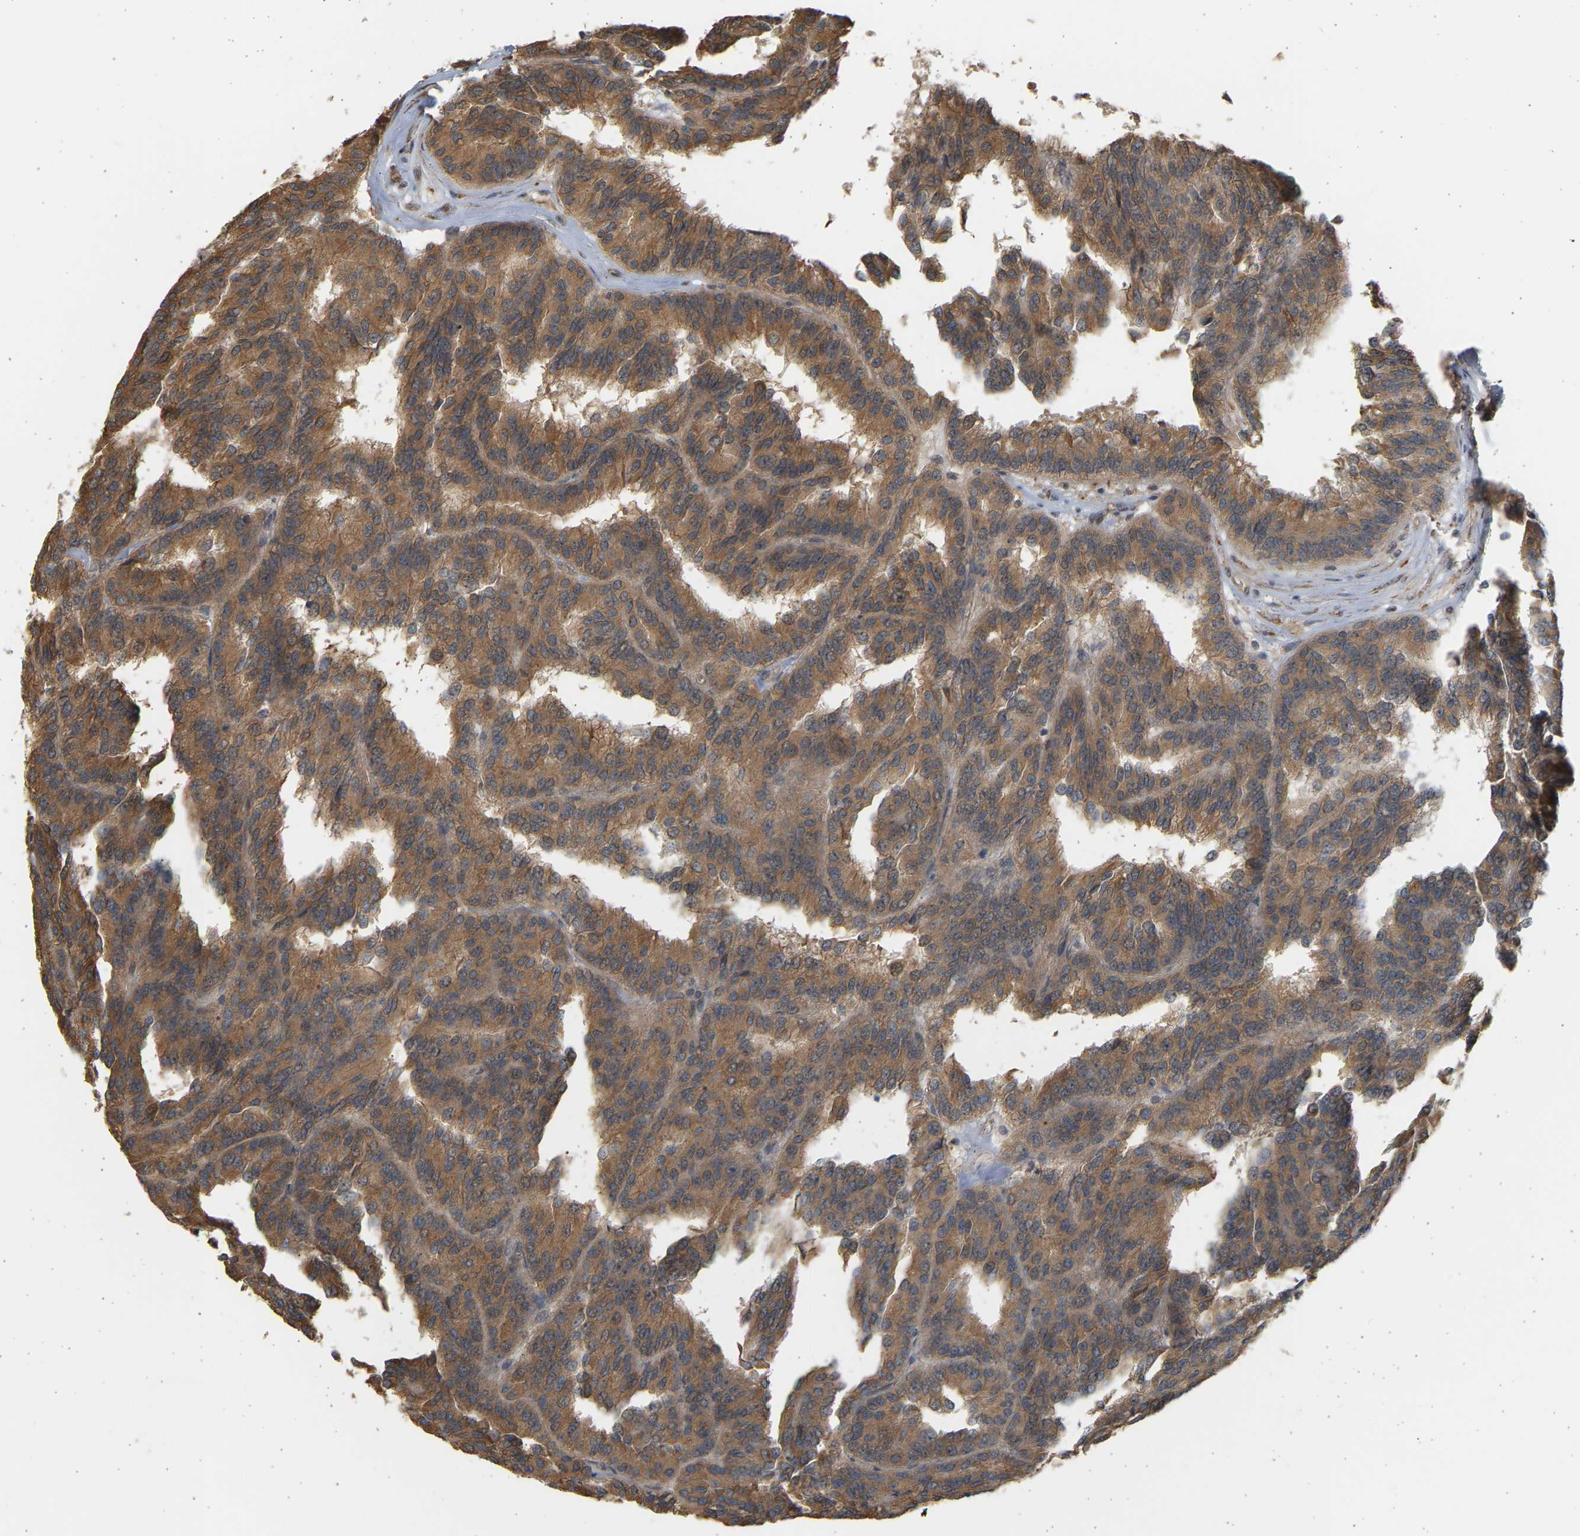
{"staining": {"intensity": "moderate", "quantity": ">75%", "location": "cytoplasmic/membranous"}, "tissue": "renal cancer", "cell_type": "Tumor cells", "image_type": "cancer", "snomed": [{"axis": "morphology", "description": "Adenocarcinoma, NOS"}, {"axis": "topography", "description": "Kidney"}], "caption": "A high-resolution photomicrograph shows immunohistochemistry staining of adenocarcinoma (renal), which demonstrates moderate cytoplasmic/membranous expression in about >75% of tumor cells.", "gene": "B4GALT6", "patient": {"sex": "male", "age": 46}}